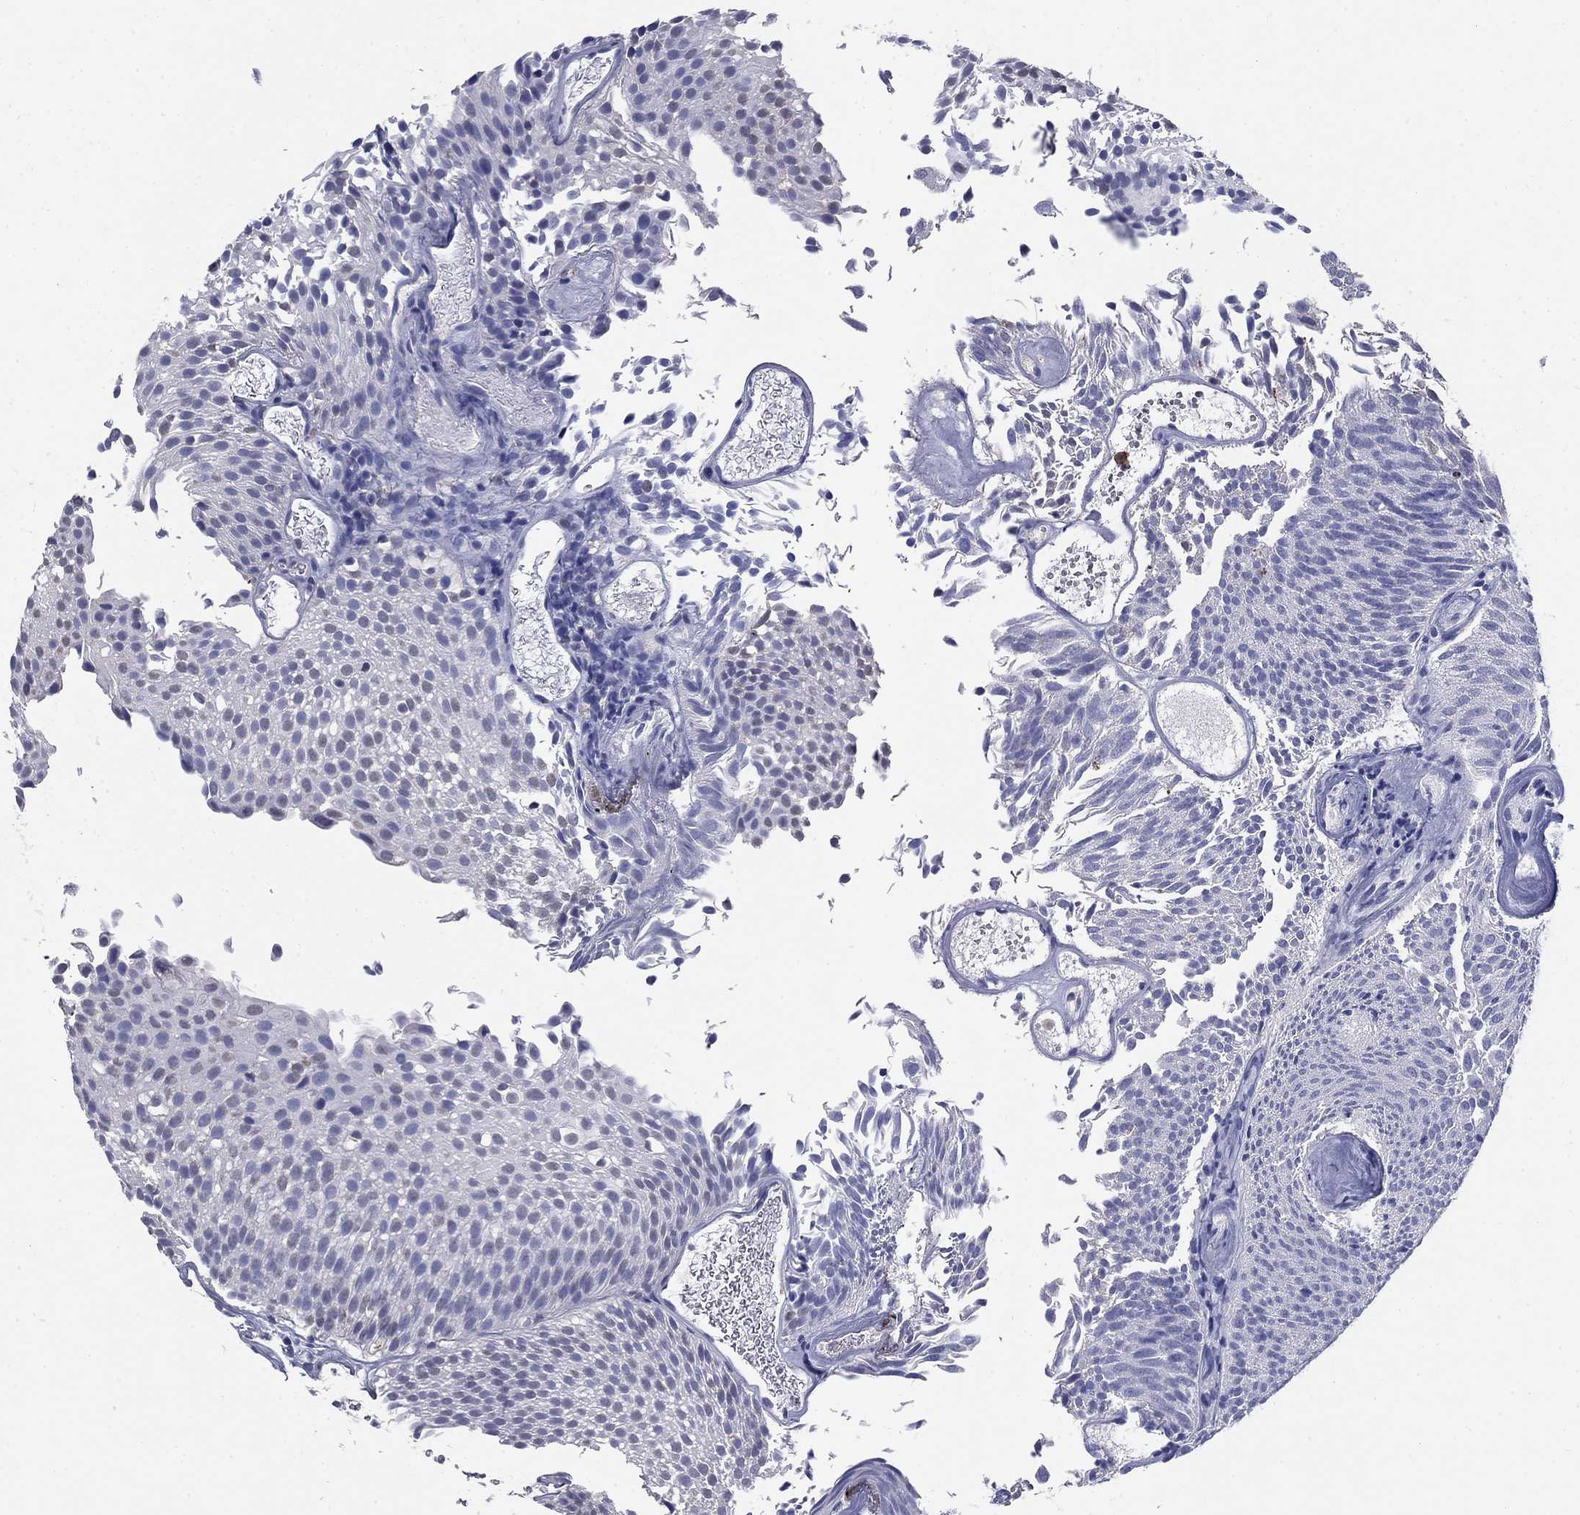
{"staining": {"intensity": "negative", "quantity": "none", "location": "none"}, "tissue": "urothelial cancer", "cell_type": "Tumor cells", "image_type": "cancer", "snomed": [{"axis": "morphology", "description": "Urothelial carcinoma, Low grade"}, {"axis": "topography", "description": "Urinary bladder"}], "caption": "Urothelial cancer was stained to show a protein in brown. There is no significant positivity in tumor cells.", "gene": "IGSF8", "patient": {"sex": "male", "age": 52}}